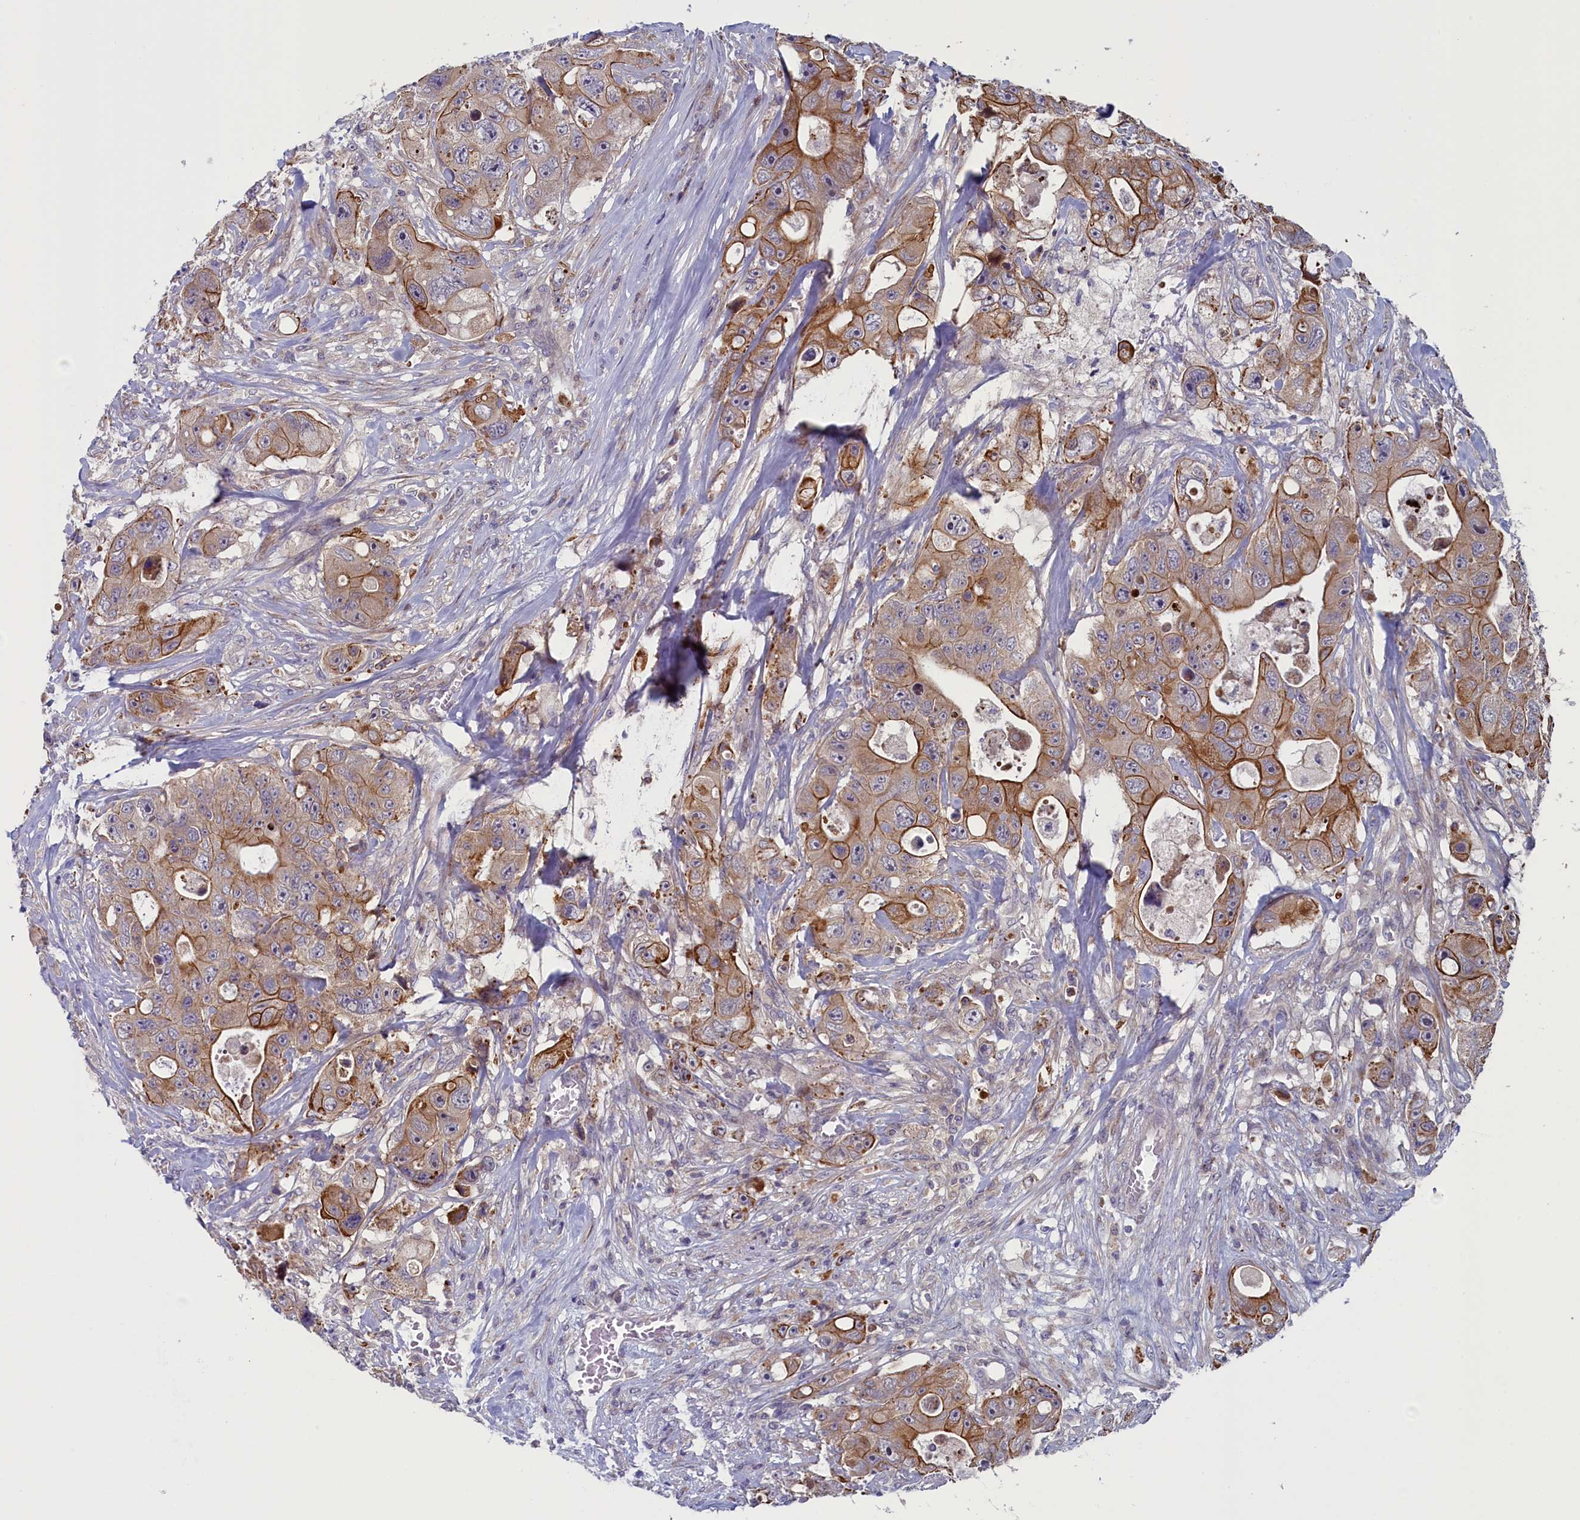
{"staining": {"intensity": "moderate", "quantity": ">75%", "location": "cytoplasmic/membranous"}, "tissue": "colorectal cancer", "cell_type": "Tumor cells", "image_type": "cancer", "snomed": [{"axis": "morphology", "description": "Adenocarcinoma, NOS"}, {"axis": "topography", "description": "Colon"}], "caption": "This histopathology image demonstrates immunohistochemistry staining of human adenocarcinoma (colorectal), with medium moderate cytoplasmic/membranous expression in about >75% of tumor cells.", "gene": "ANKRD39", "patient": {"sex": "female", "age": 46}}